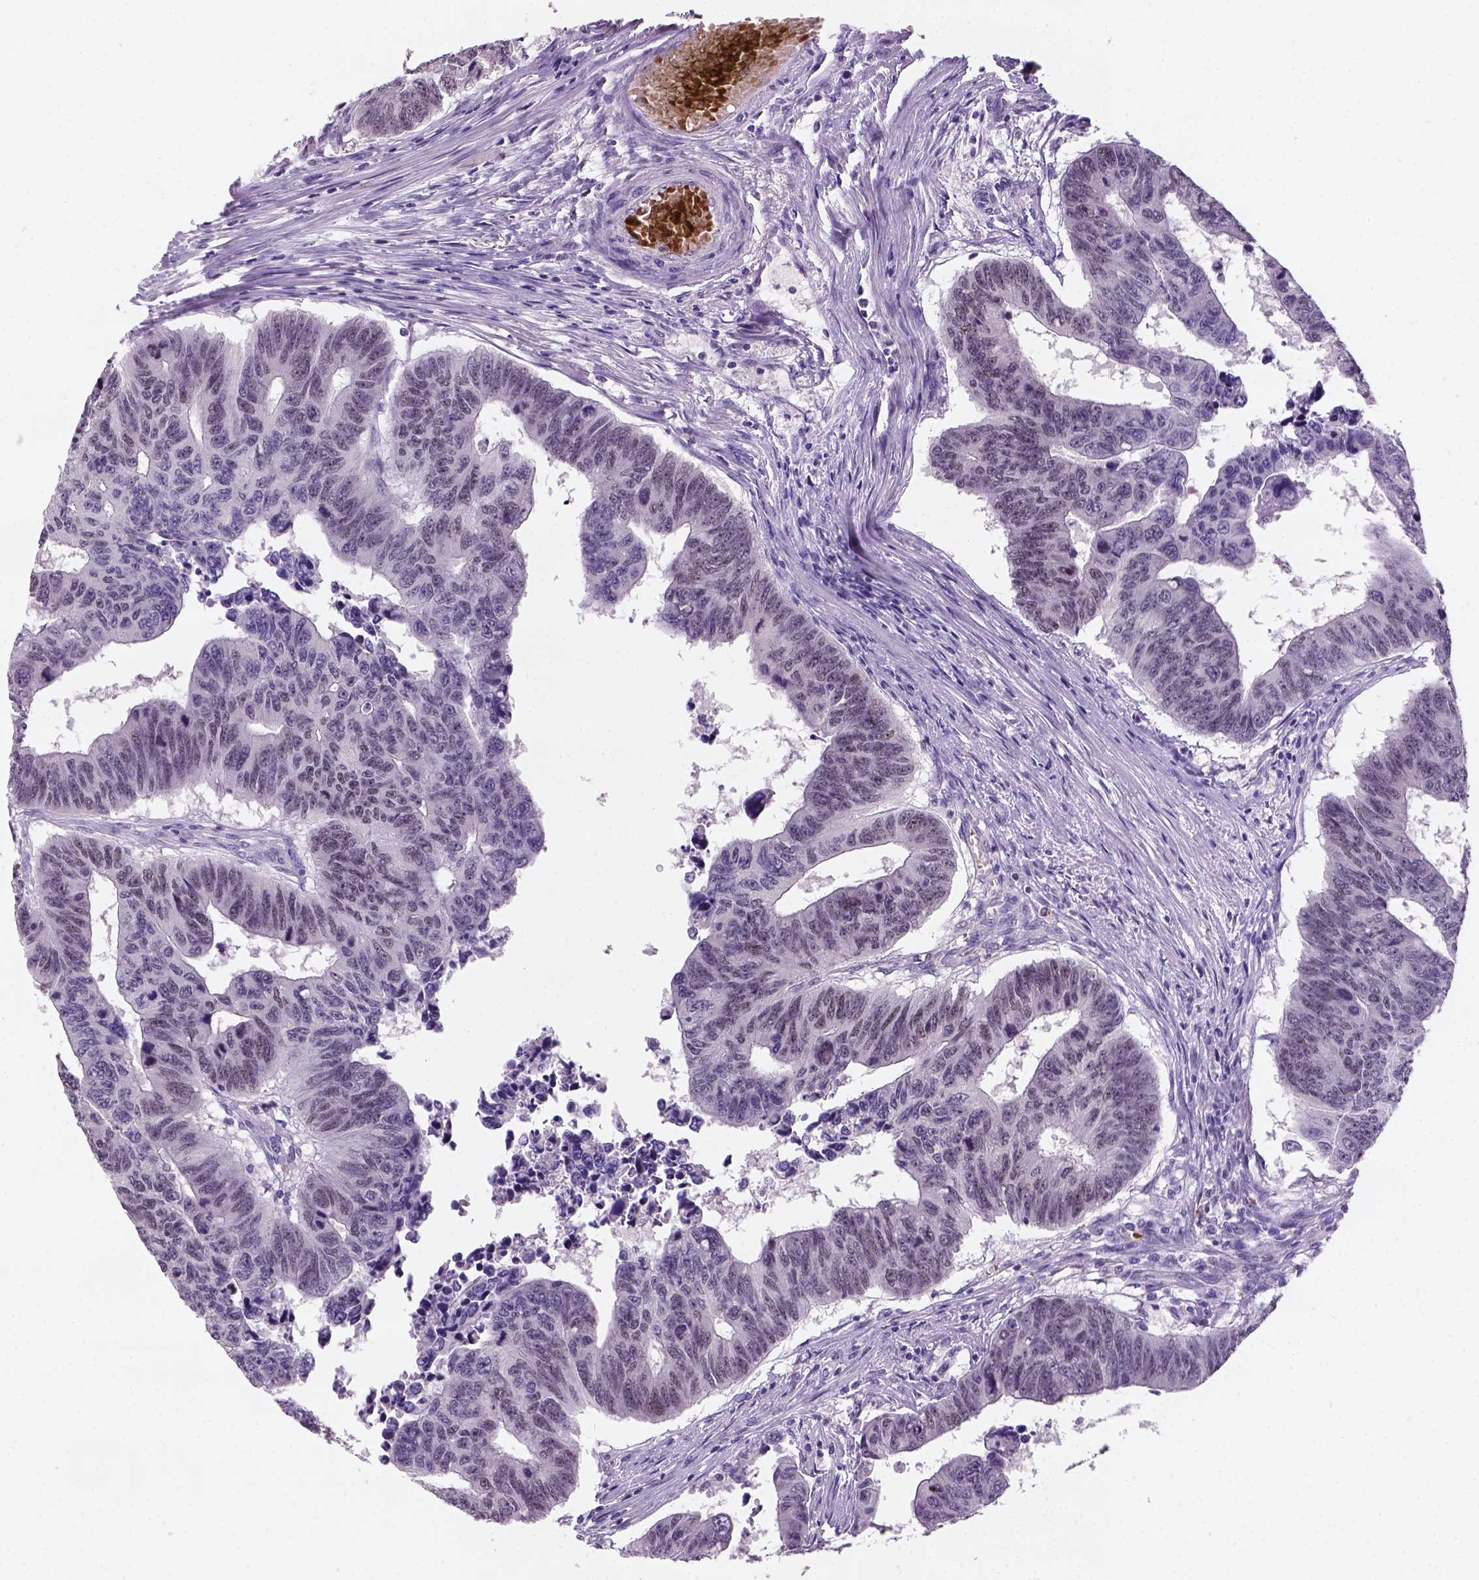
{"staining": {"intensity": "weak", "quantity": "<25%", "location": "nuclear"}, "tissue": "colorectal cancer", "cell_type": "Tumor cells", "image_type": "cancer", "snomed": [{"axis": "morphology", "description": "Adenocarcinoma, NOS"}, {"axis": "topography", "description": "Rectum"}], "caption": "High magnification brightfield microscopy of colorectal cancer stained with DAB (3,3'-diaminobenzidine) (brown) and counterstained with hematoxylin (blue): tumor cells show no significant expression. The staining is performed using DAB (3,3'-diaminobenzidine) brown chromogen with nuclei counter-stained in using hematoxylin.", "gene": "ZMAT4", "patient": {"sex": "female", "age": 85}}